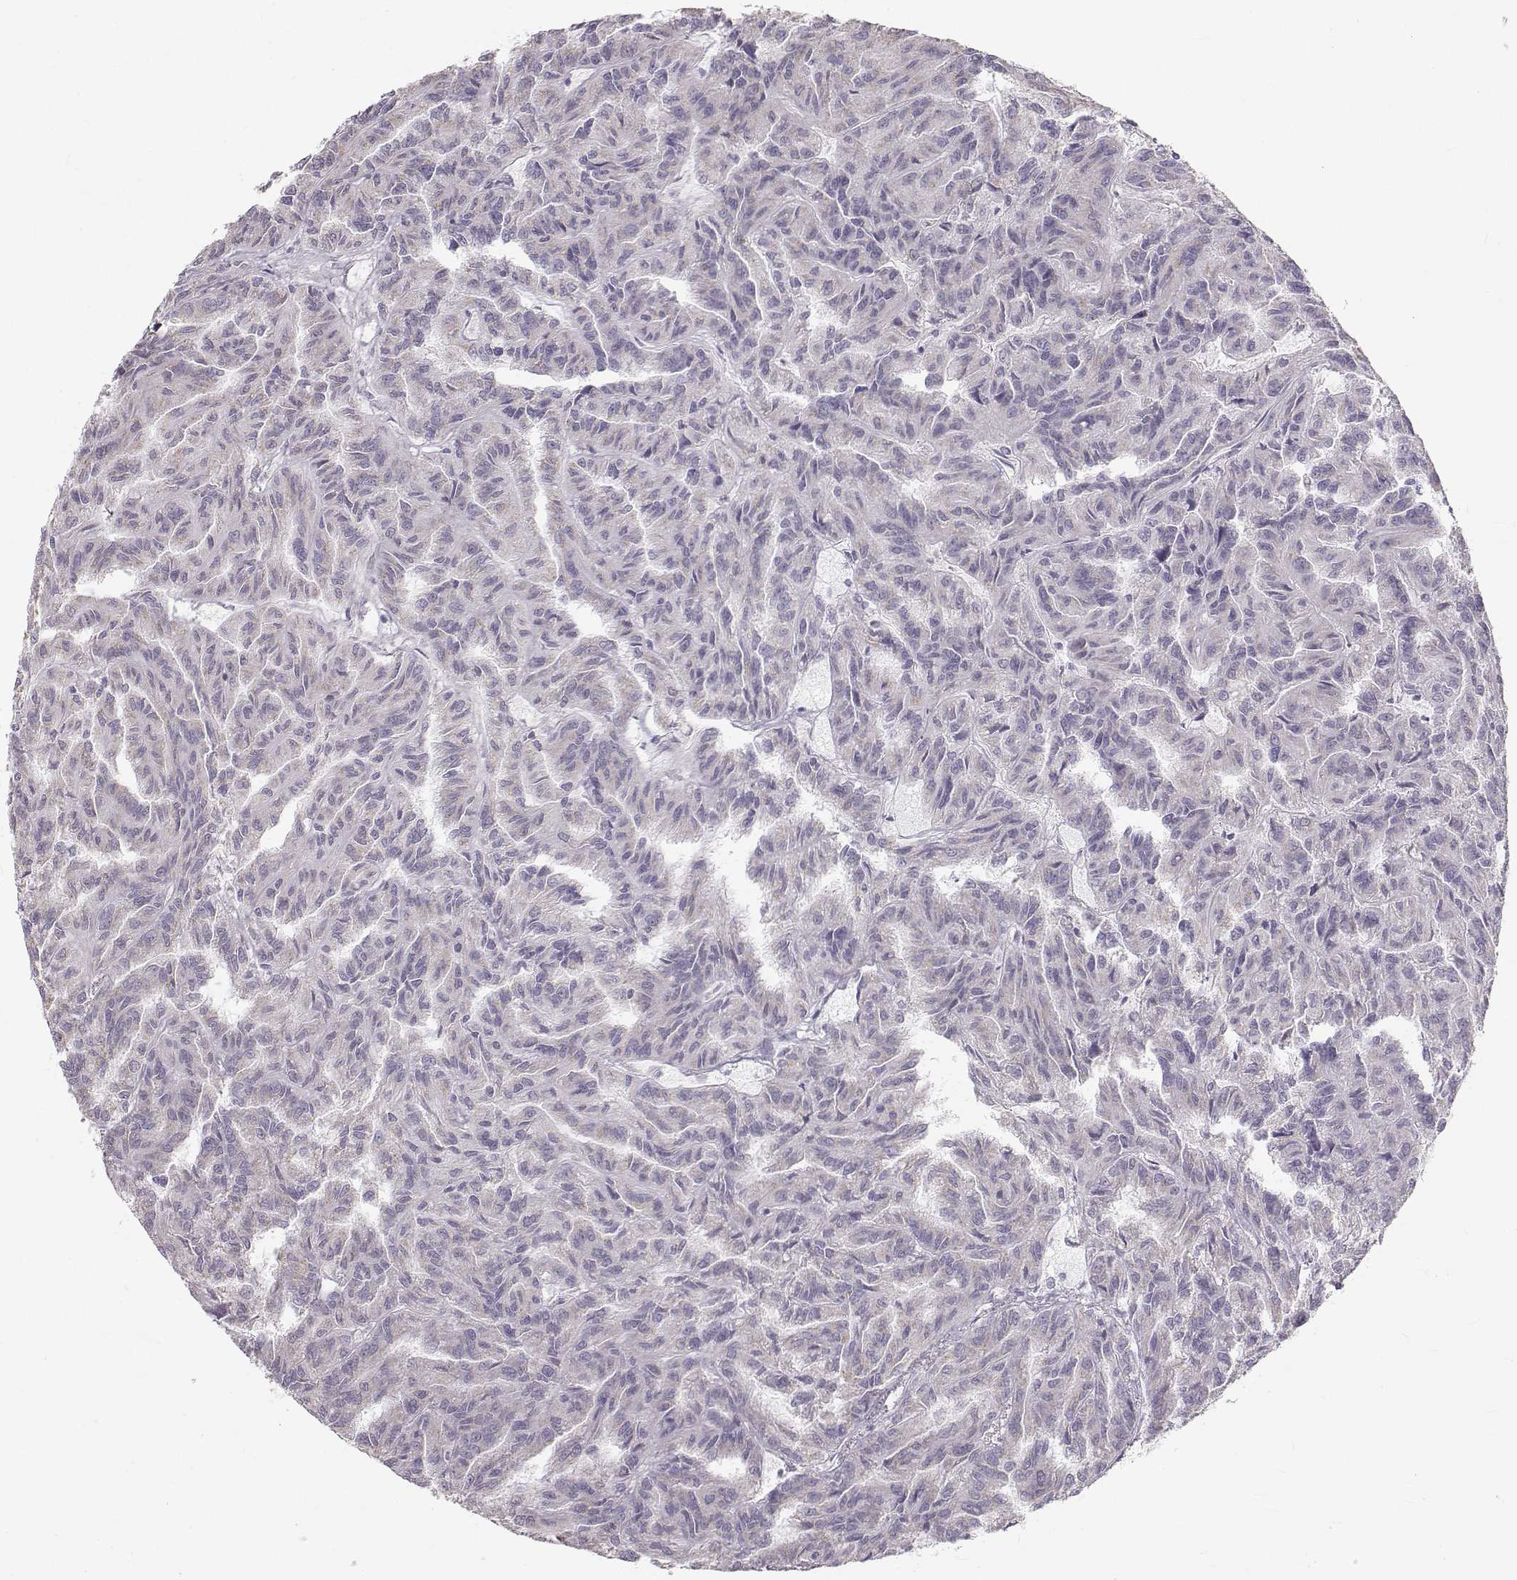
{"staining": {"intensity": "negative", "quantity": "none", "location": "none"}, "tissue": "renal cancer", "cell_type": "Tumor cells", "image_type": "cancer", "snomed": [{"axis": "morphology", "description": "Adenocarcinoma, NOS"}, {"axis": "topography", "description": "Kidney"}], "caption": "Immunohistochemistry image of neoplastic tissue: renal cancer stained with DAB (3,3'-diaminobenzidine) demonstrates no significant protein staining in tumor cells.", "gene": "RUNDC3A", "patient": {"sex": "male", "age": 79}}